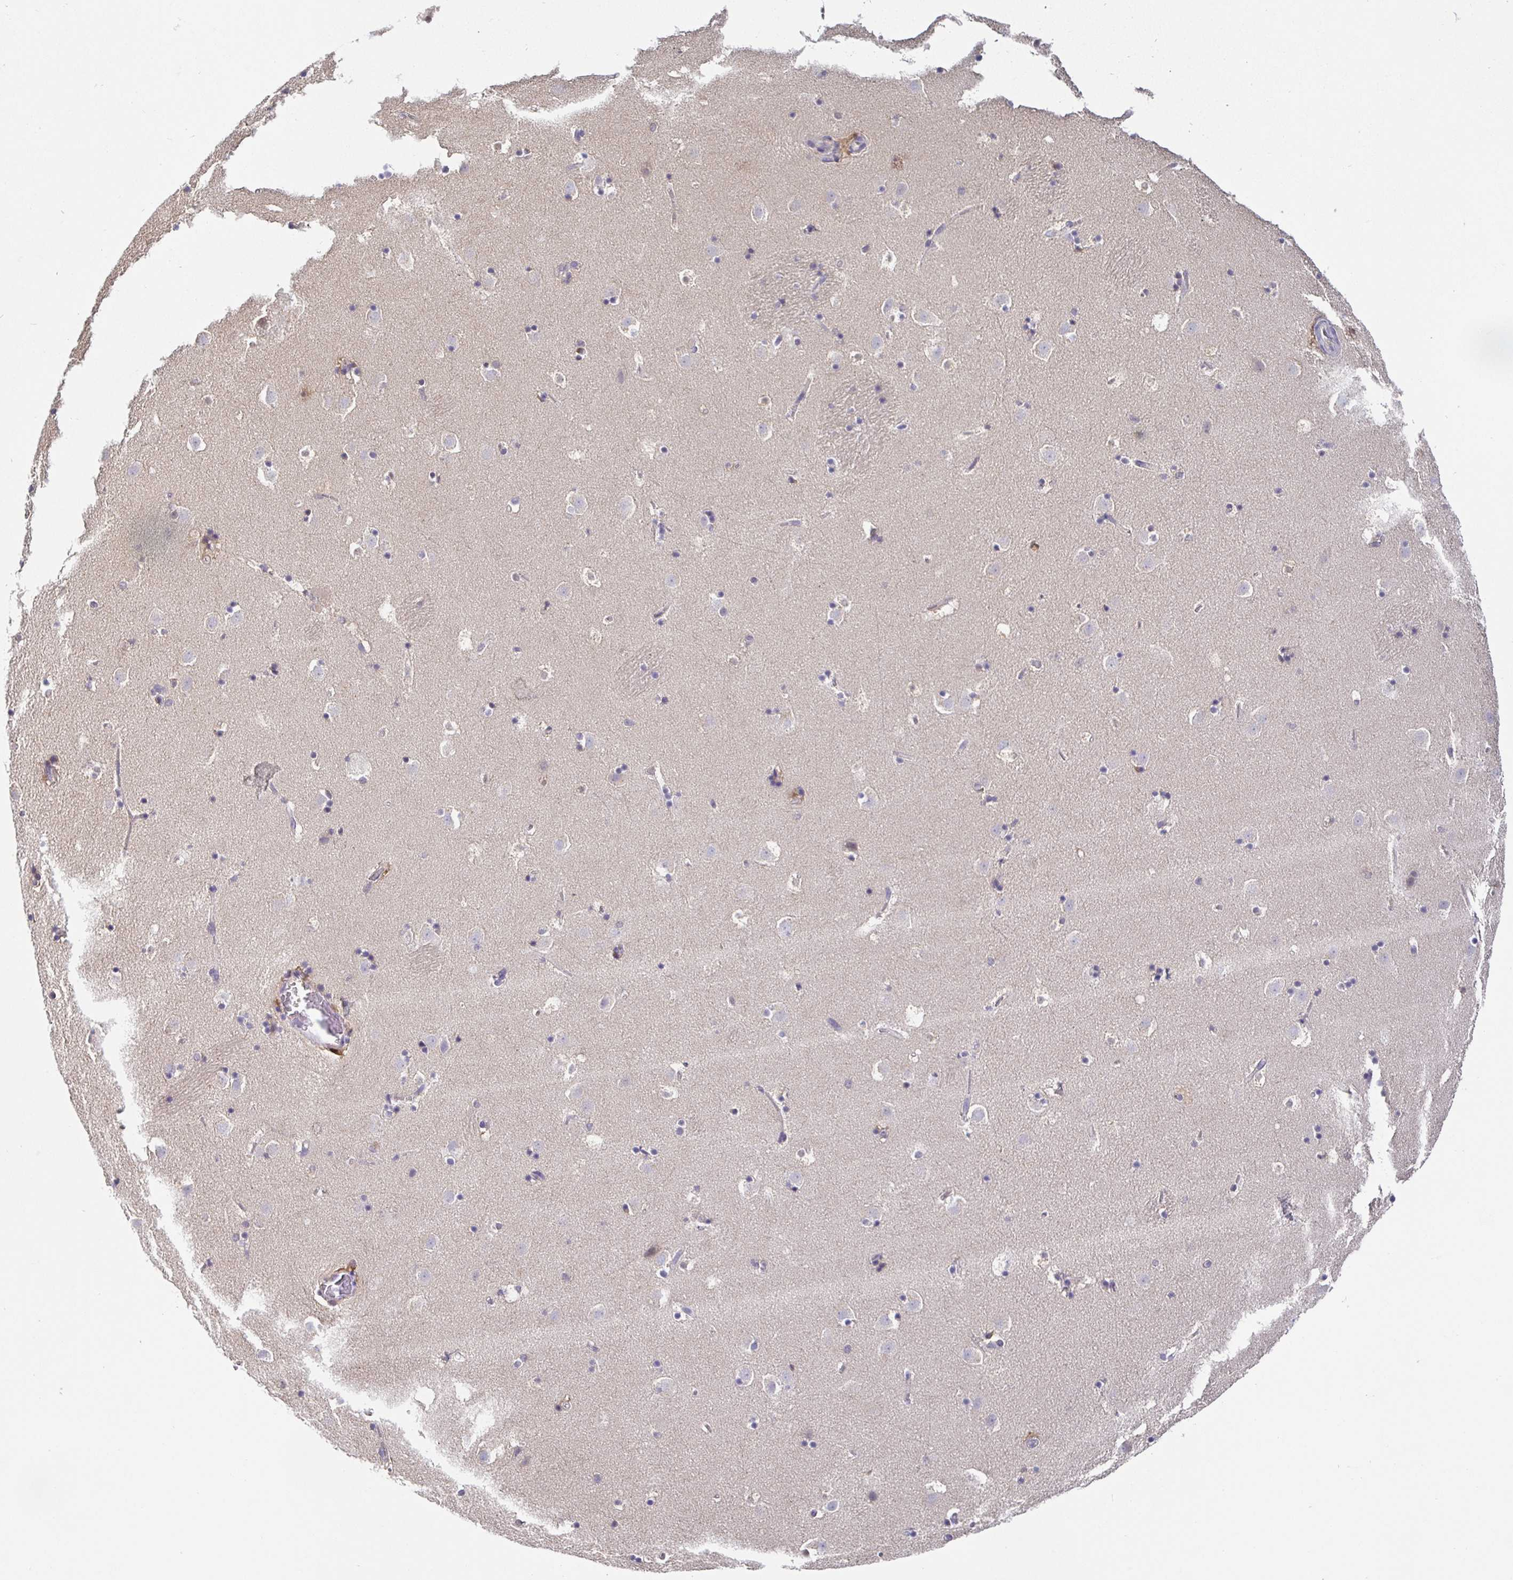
{"staining": {"intensity": "negative", "quantity": "none", "location": "none"}, "tissue": "caudate", "cell_type": "Glial cells", "image_type": "normal", "snomed": [{"axis": "morphology", "description": "Normal tissue, NOS"}, {"axis": "topography", "description": "Lateral ventricle wall"}], "caption": "A micrograph of human caudate is negative for staining in glial cells. (DAB (3,3'-diaminobenzidine) immunohistochemistry with hematoxylin counter stain).", "gene": "SATB1", "patient": {"sex": "male", "age": 37}}